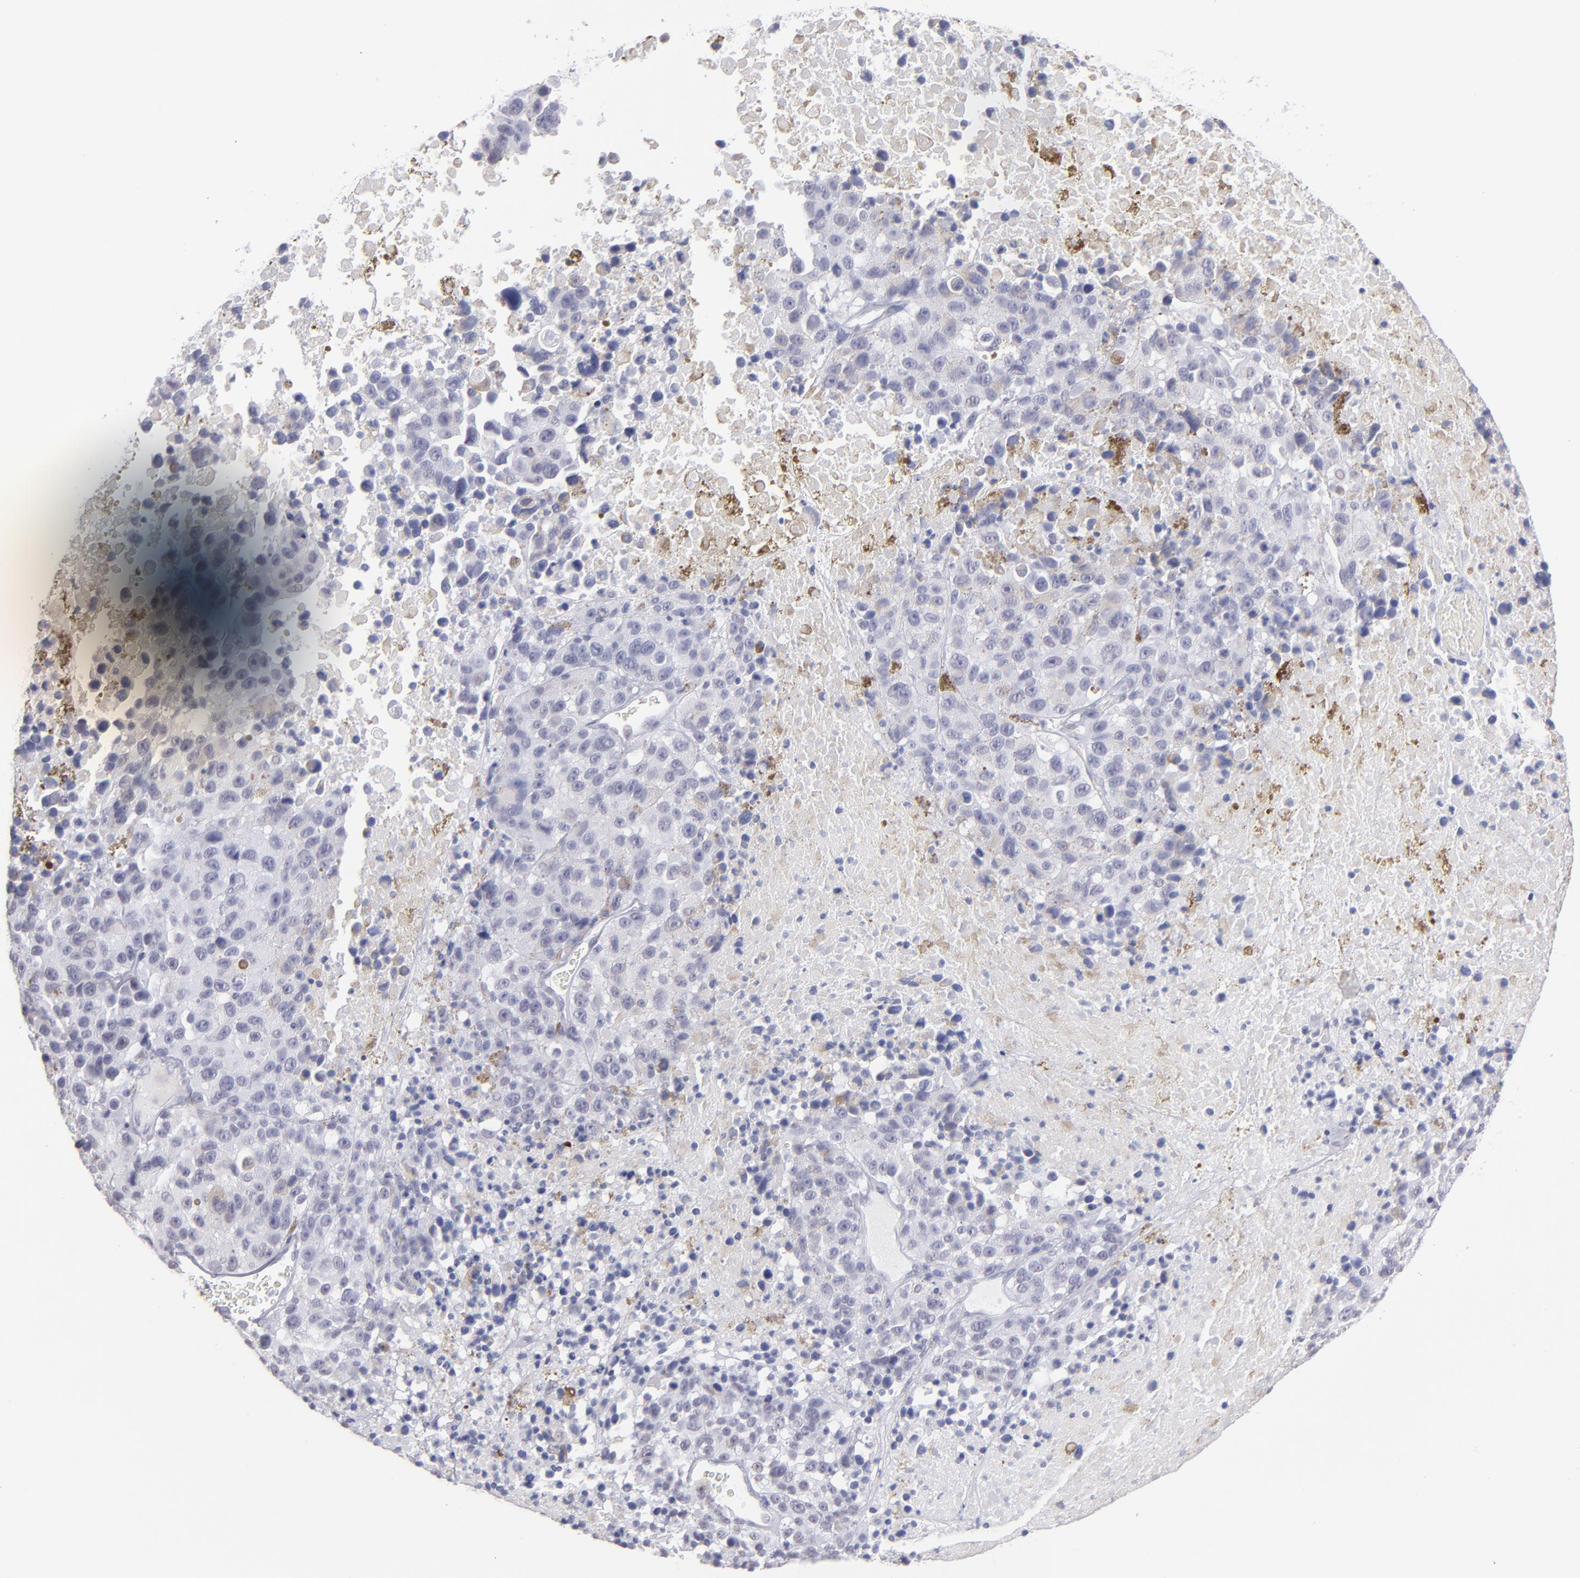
{"staining": {"intensity": "negative", "quantity": "none", "location": "none"}, "tissue": "melanoma", "cell_type": "Tumor cells", "image_type": "cancer", "snomed": [{"axis": "morphology", "description": "Malignant melanoma, Metastatic site"}, {"axis": "topography", "description": "Cerebral cortex"}], "caption": "IHC of malignant melanoma (metastatic site) shows no positivity in tumor cells.", "gene": "ALDOB", "patient": {"sex": "female", "age": 52}}